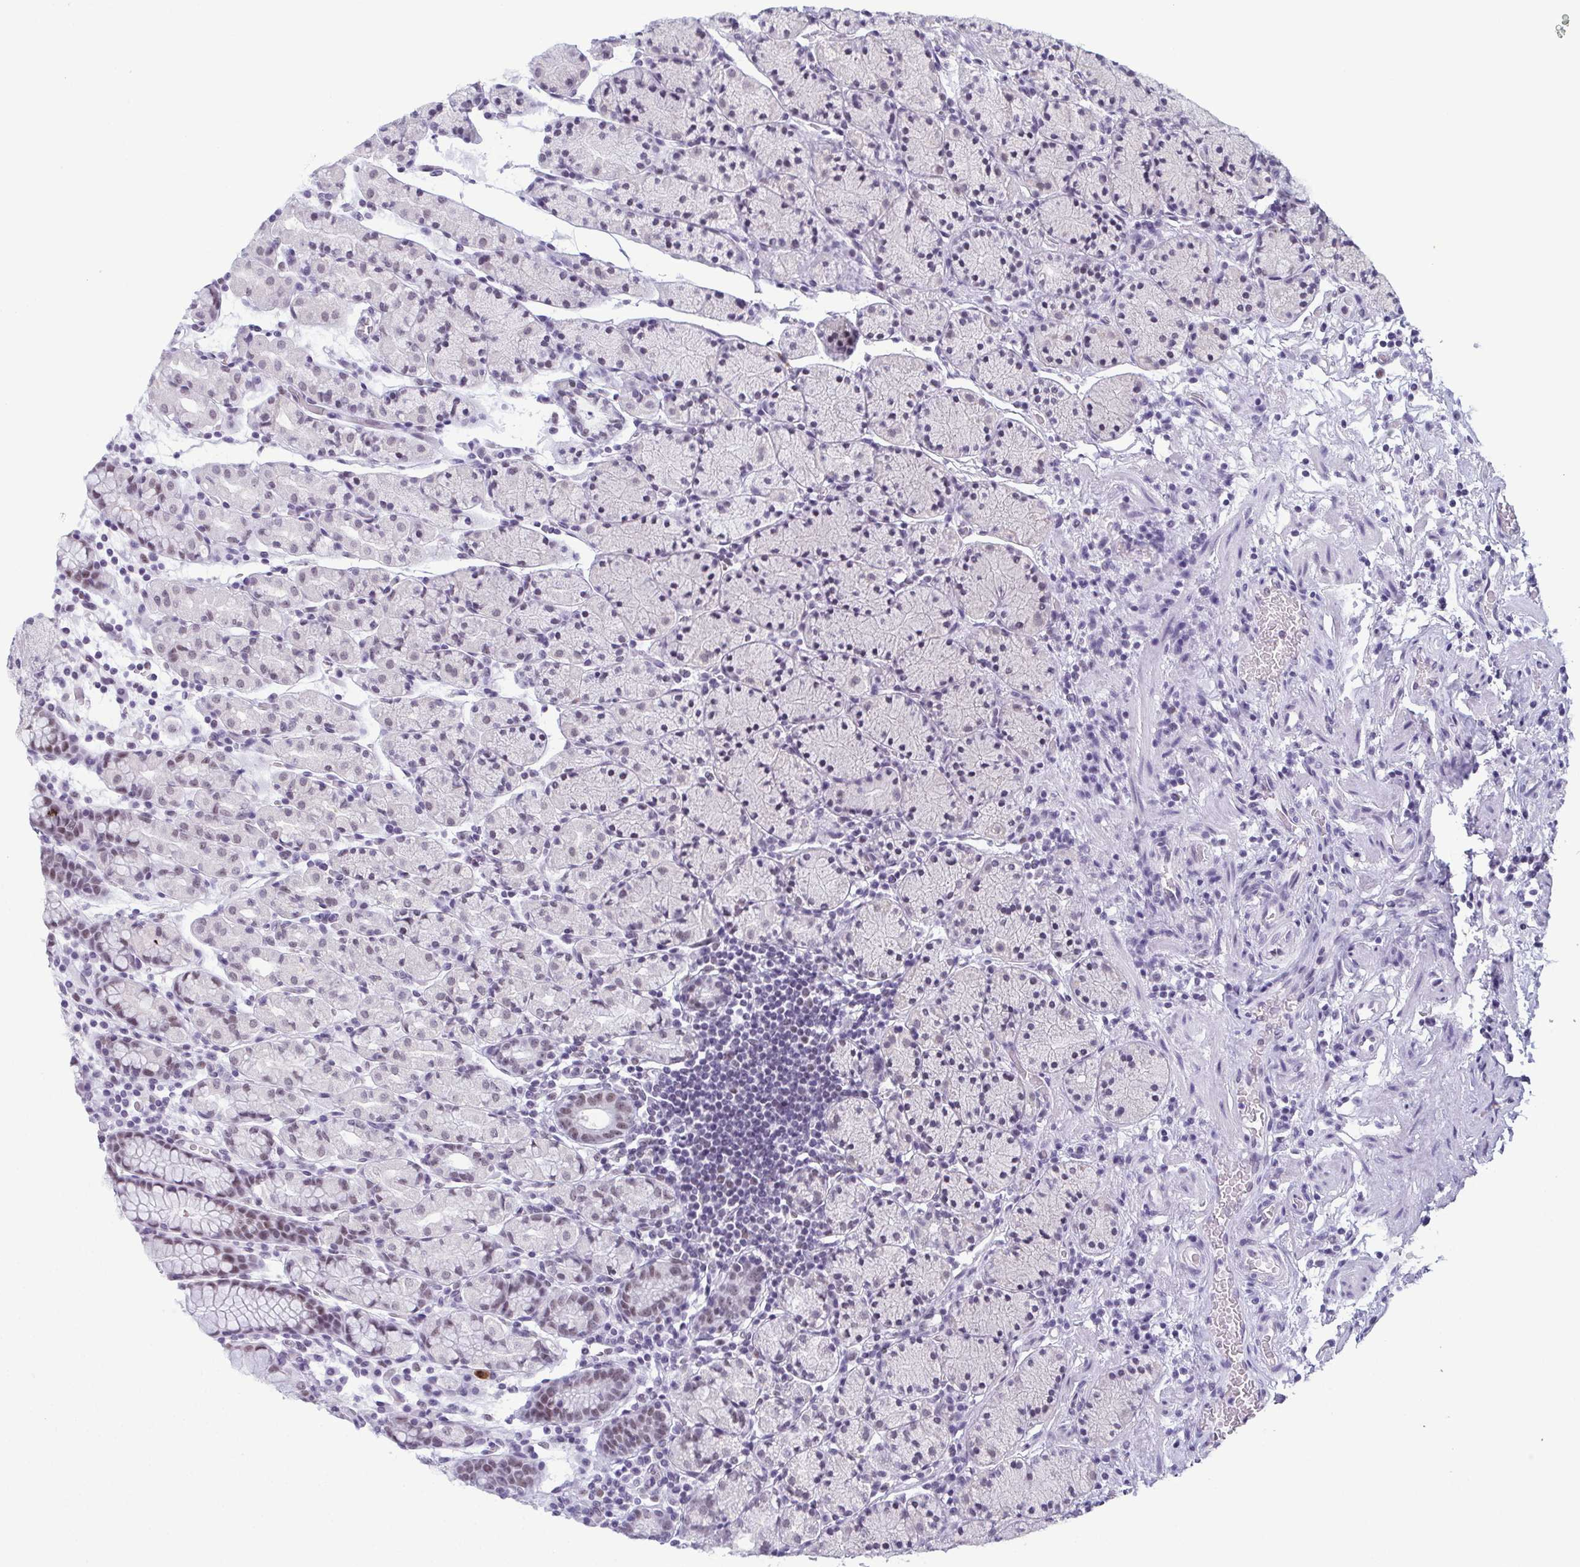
{"staining": {"intensity": "moderate", "quantity": "25%-75%", "location": "nuclear"}, "tissue": "stomach", "cell_type": "Glandular cells", "image_type": "normal", "snomed": [{"axis": "morphology", "description": "Normal tissue, NOS"}, {"axis": "topography", "description": "Stomach, upper"}, {"axis": "topography", "description": "Stomach"}], "caption": "Stomach stained with DAB (3,3'-diaminobenzidine) IHC shows medium levels of moderate nuclear expression in approximately 25%-75% of glandular cells.", "gene": "RBM7", "patient": {"sex": "male", "age": 62}}